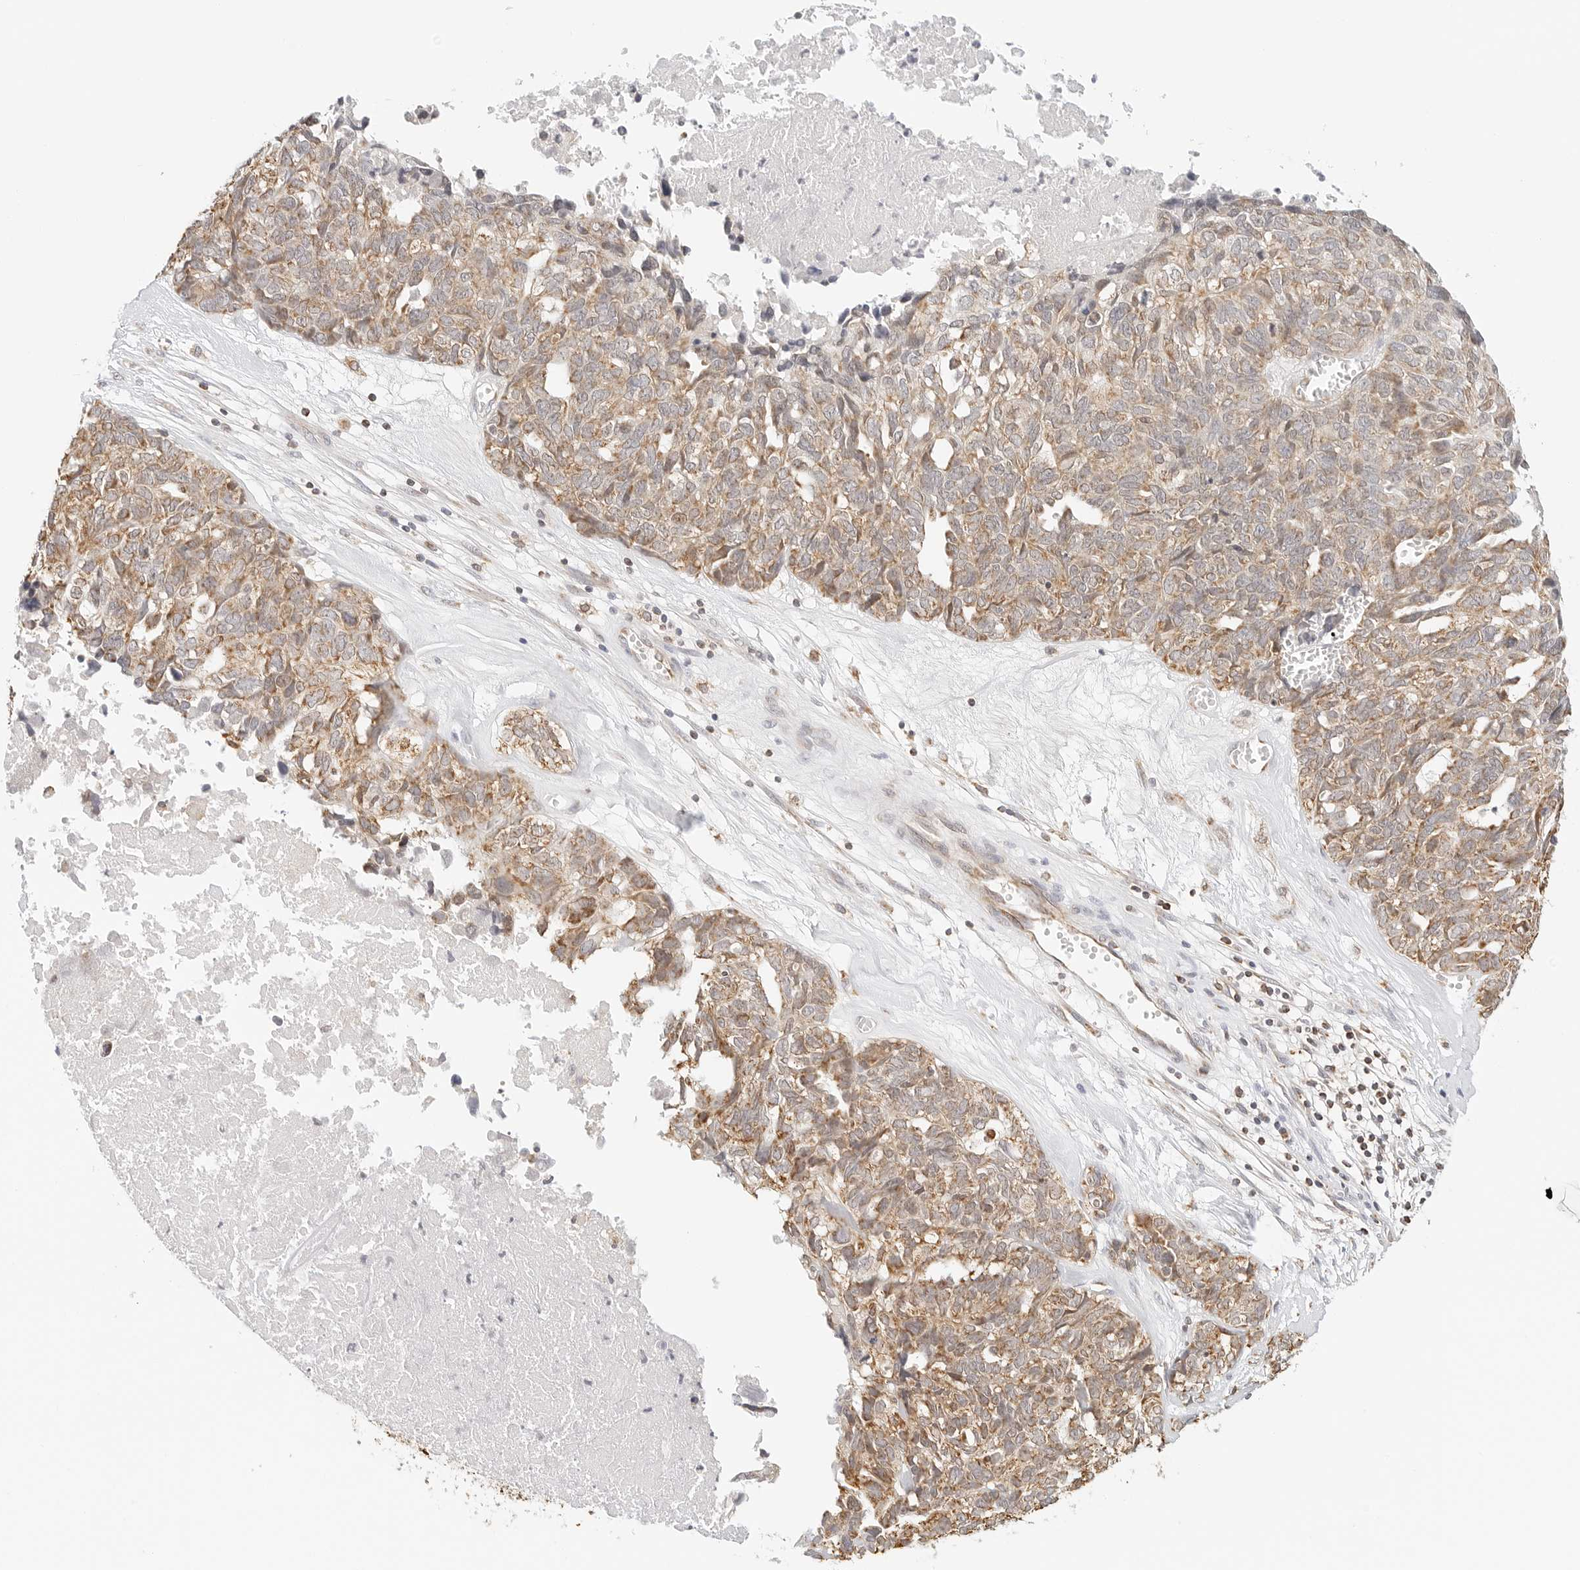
{"staining": {"intensity": "moderate", "quantity": ">75%", "location": "cytoplasmic/membranous"}, "tissue": "ovarian cancer", "cell_type": "Tumor cells", "image_type": "cancer", "snomed": [{"axis": "morphology", "description": "Cystadenocarcinoma, serous, NOS"}, {"axis": "topography", "description": "Ovary"}], "caption": "Ovarian serous cystadenocarcinoma stained for a protein displays moderate cytoplasmic/membranous positivity in tumor cells.", "gene": "ATL1", "patient": {"sex": "female", "age": 79}}